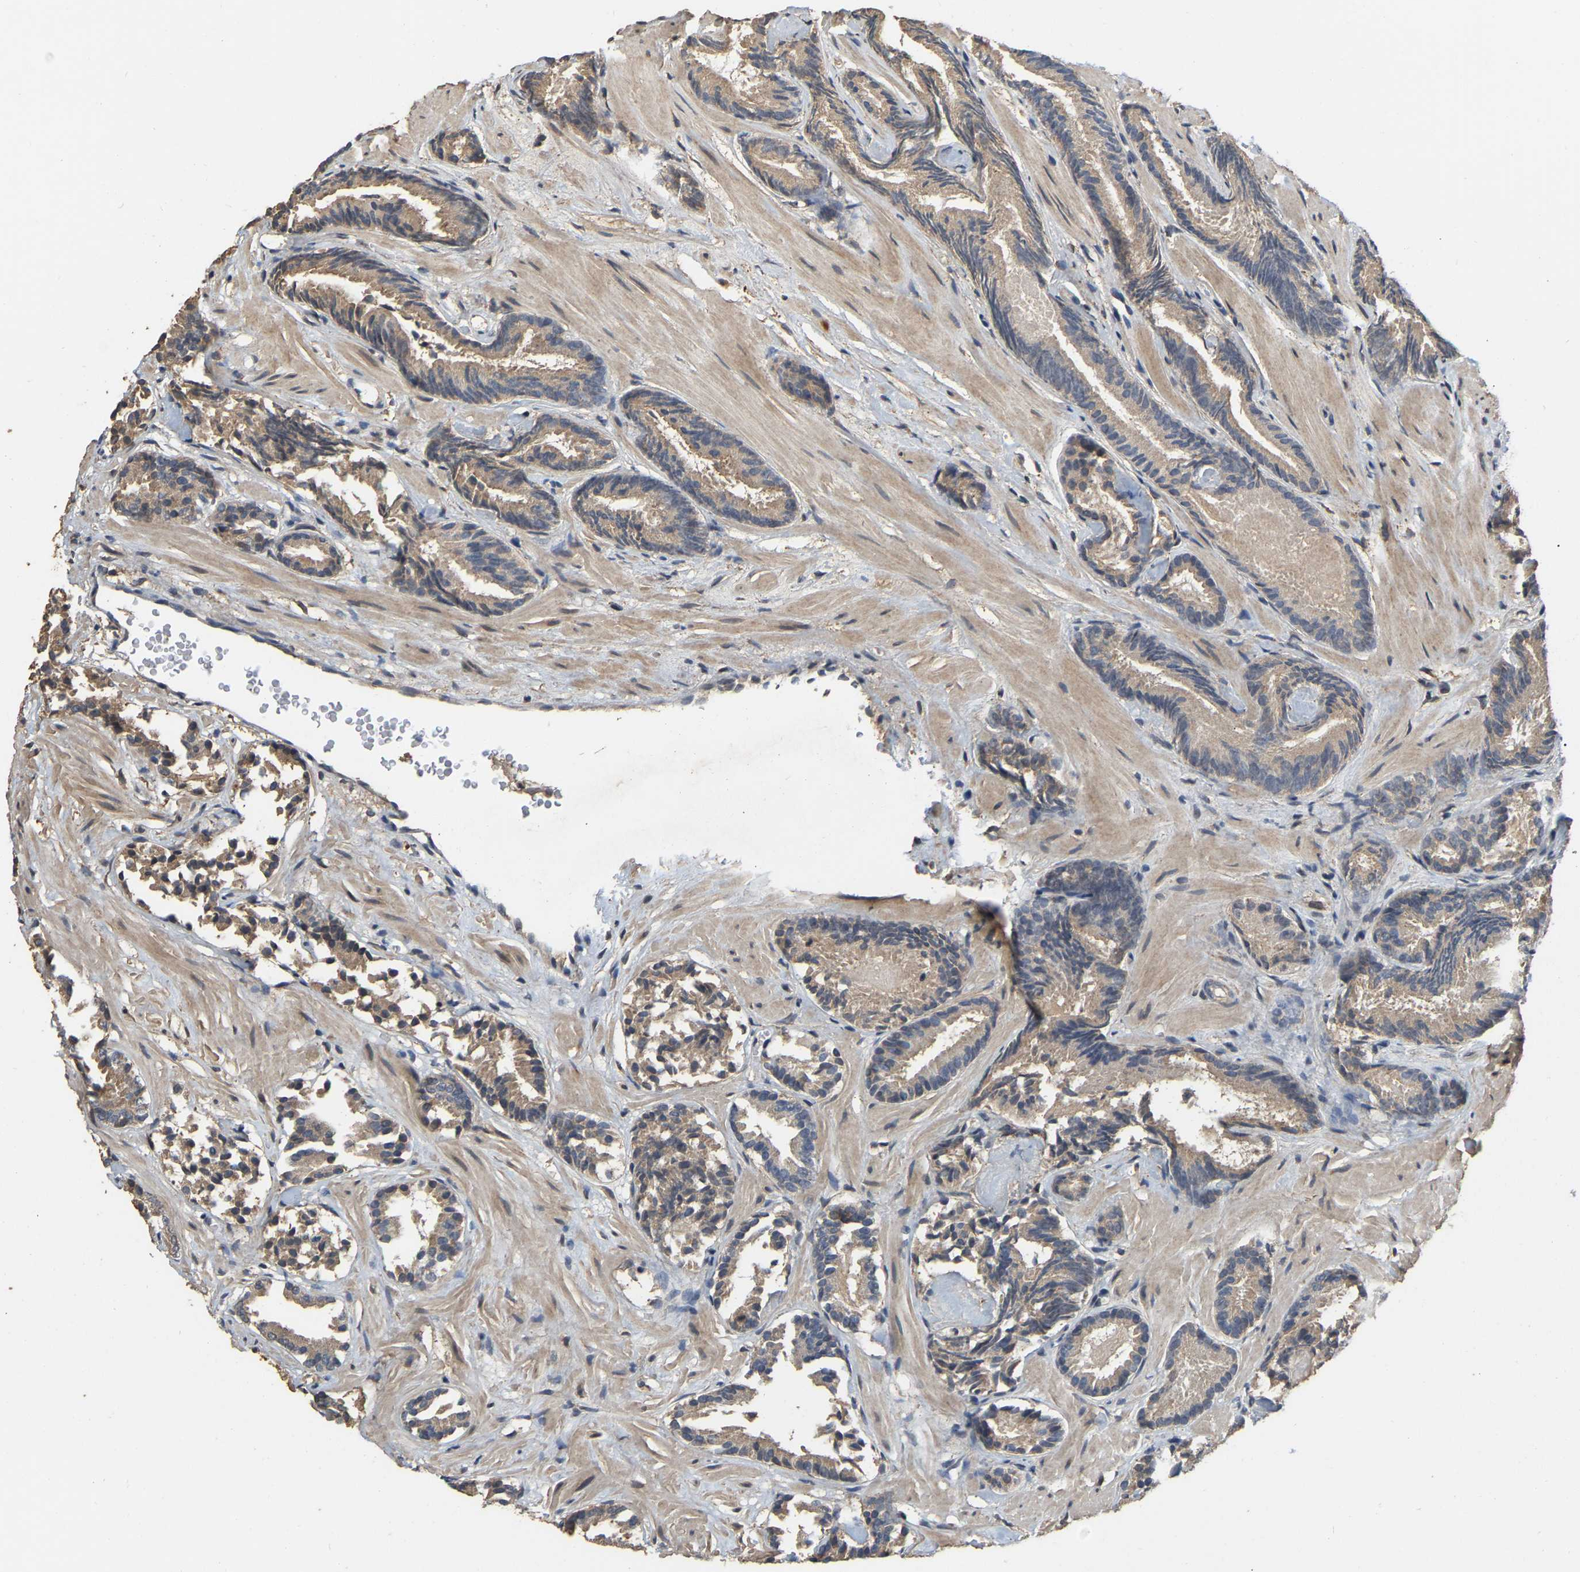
{"staining": {"intensity": "weak", "quantity": ">75%", "location": "cytoplasmic/membranous"}, "tissue": "prostate cancer", "cell_type": "Tumor cells", "image_type": "cancer", "snomed": [{"axis": "morphology", "description": "Adenocarcinoma, Low grade"}, {"axis": "topography", "description": "Prostate"}], "caption": "This image reveals immunohistochemistry (IHC) staining of prostate cancer, with low weak cytoplasmic/membranous positivity in about >75% of tumor cells.", "gene": "NCS1", "patient": {"sex": "male", "age": 51}}